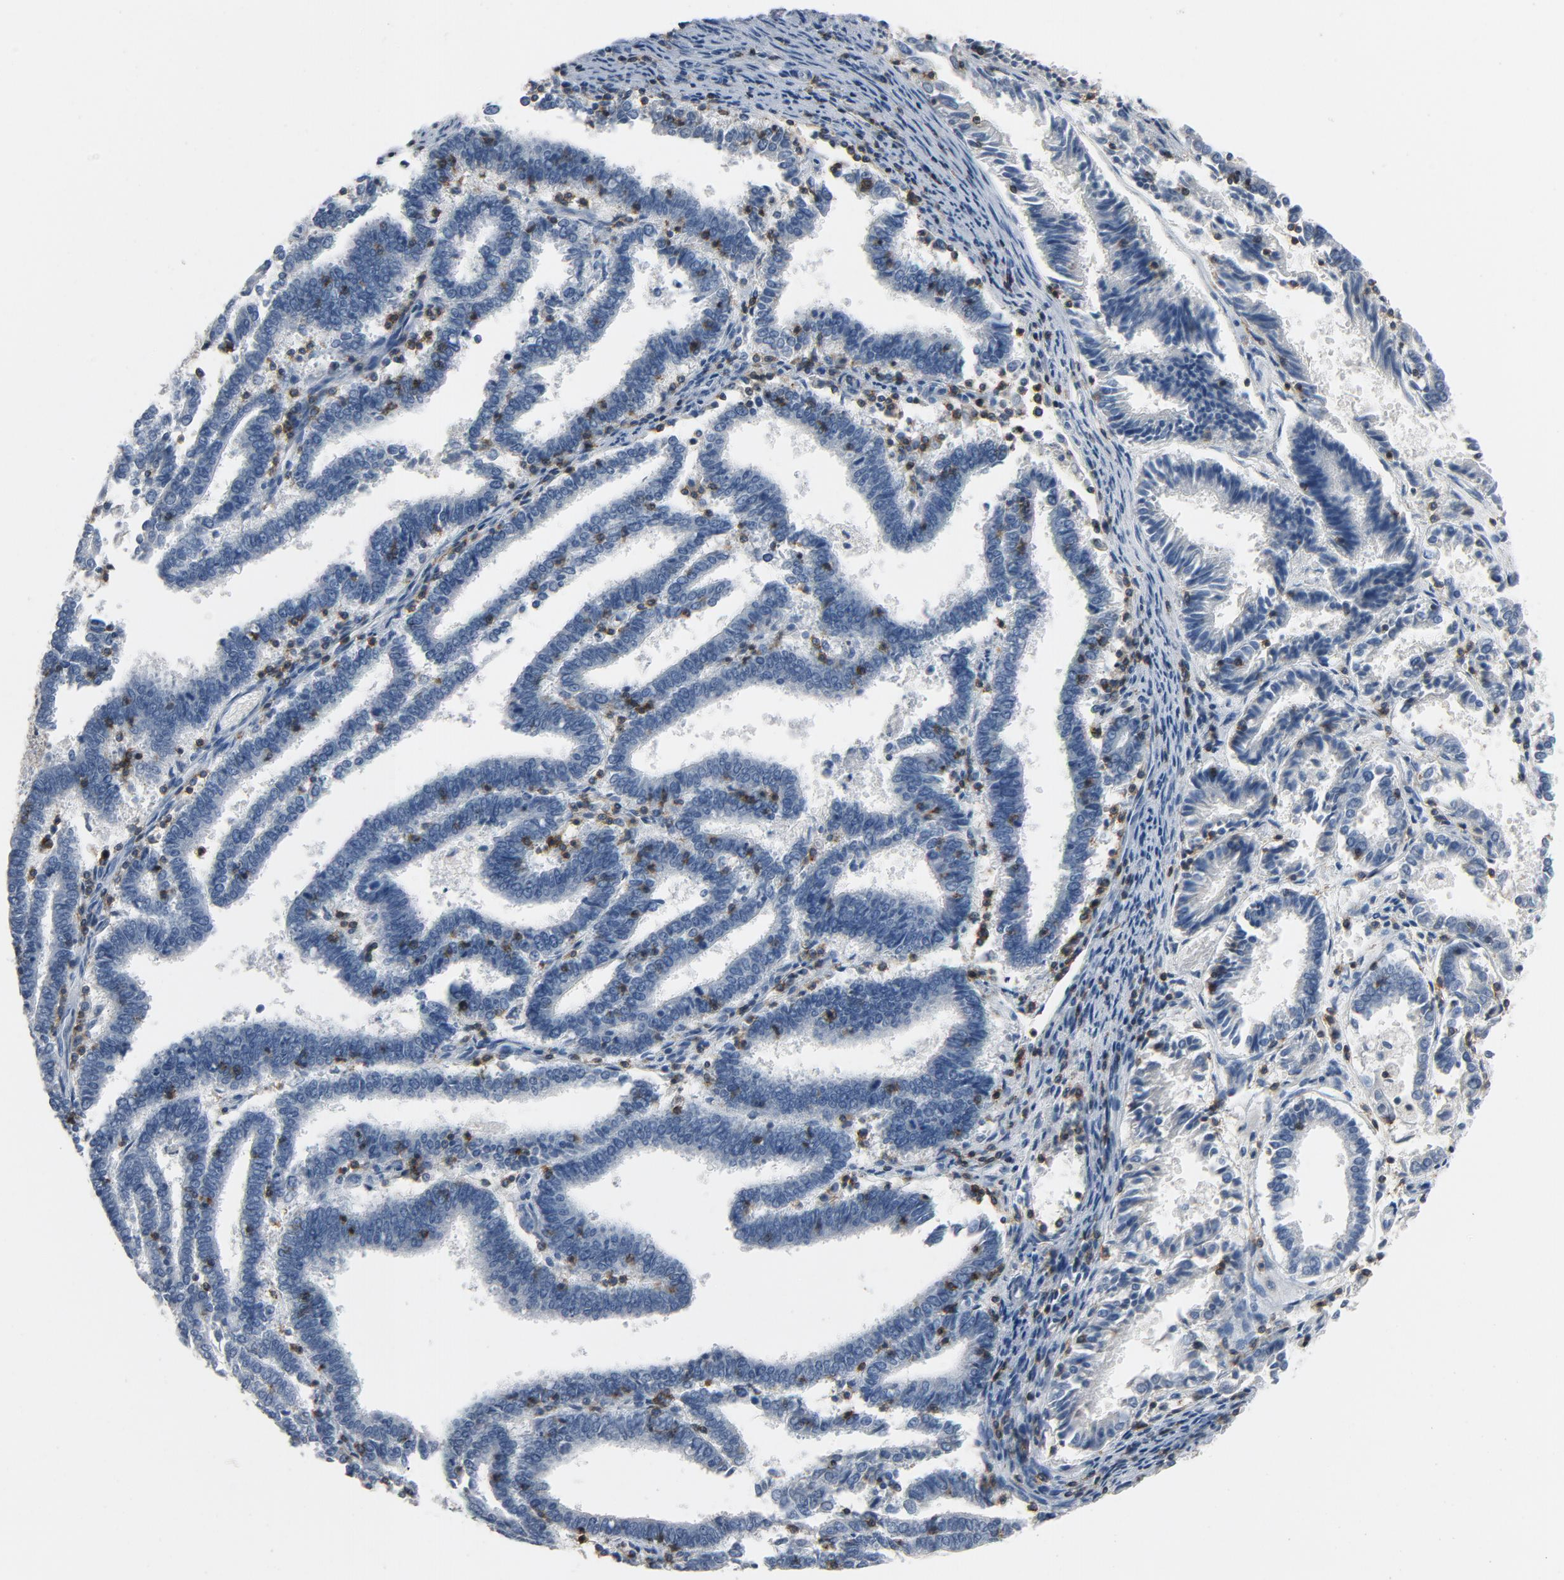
{"staining": {"intensity": "negative", "quantity": "none", "location": "none"}, "tissue": "endometrial cancer", "cell_type": "Tumor cells", "image_type": "cancer", "snomed": [{"axis": "morphology", "description": "Adenocarcinoma, NOS"}, {"axis": "topography", "description": "Uterus"}], "caption": "IHC histopathology image of neoplastic tissue: endometrial cancer stained with DAB demonstrates no significant protein staining in tumor cells.", "gene": "LCK", "patient": {"sex": "female", "age": 83}}